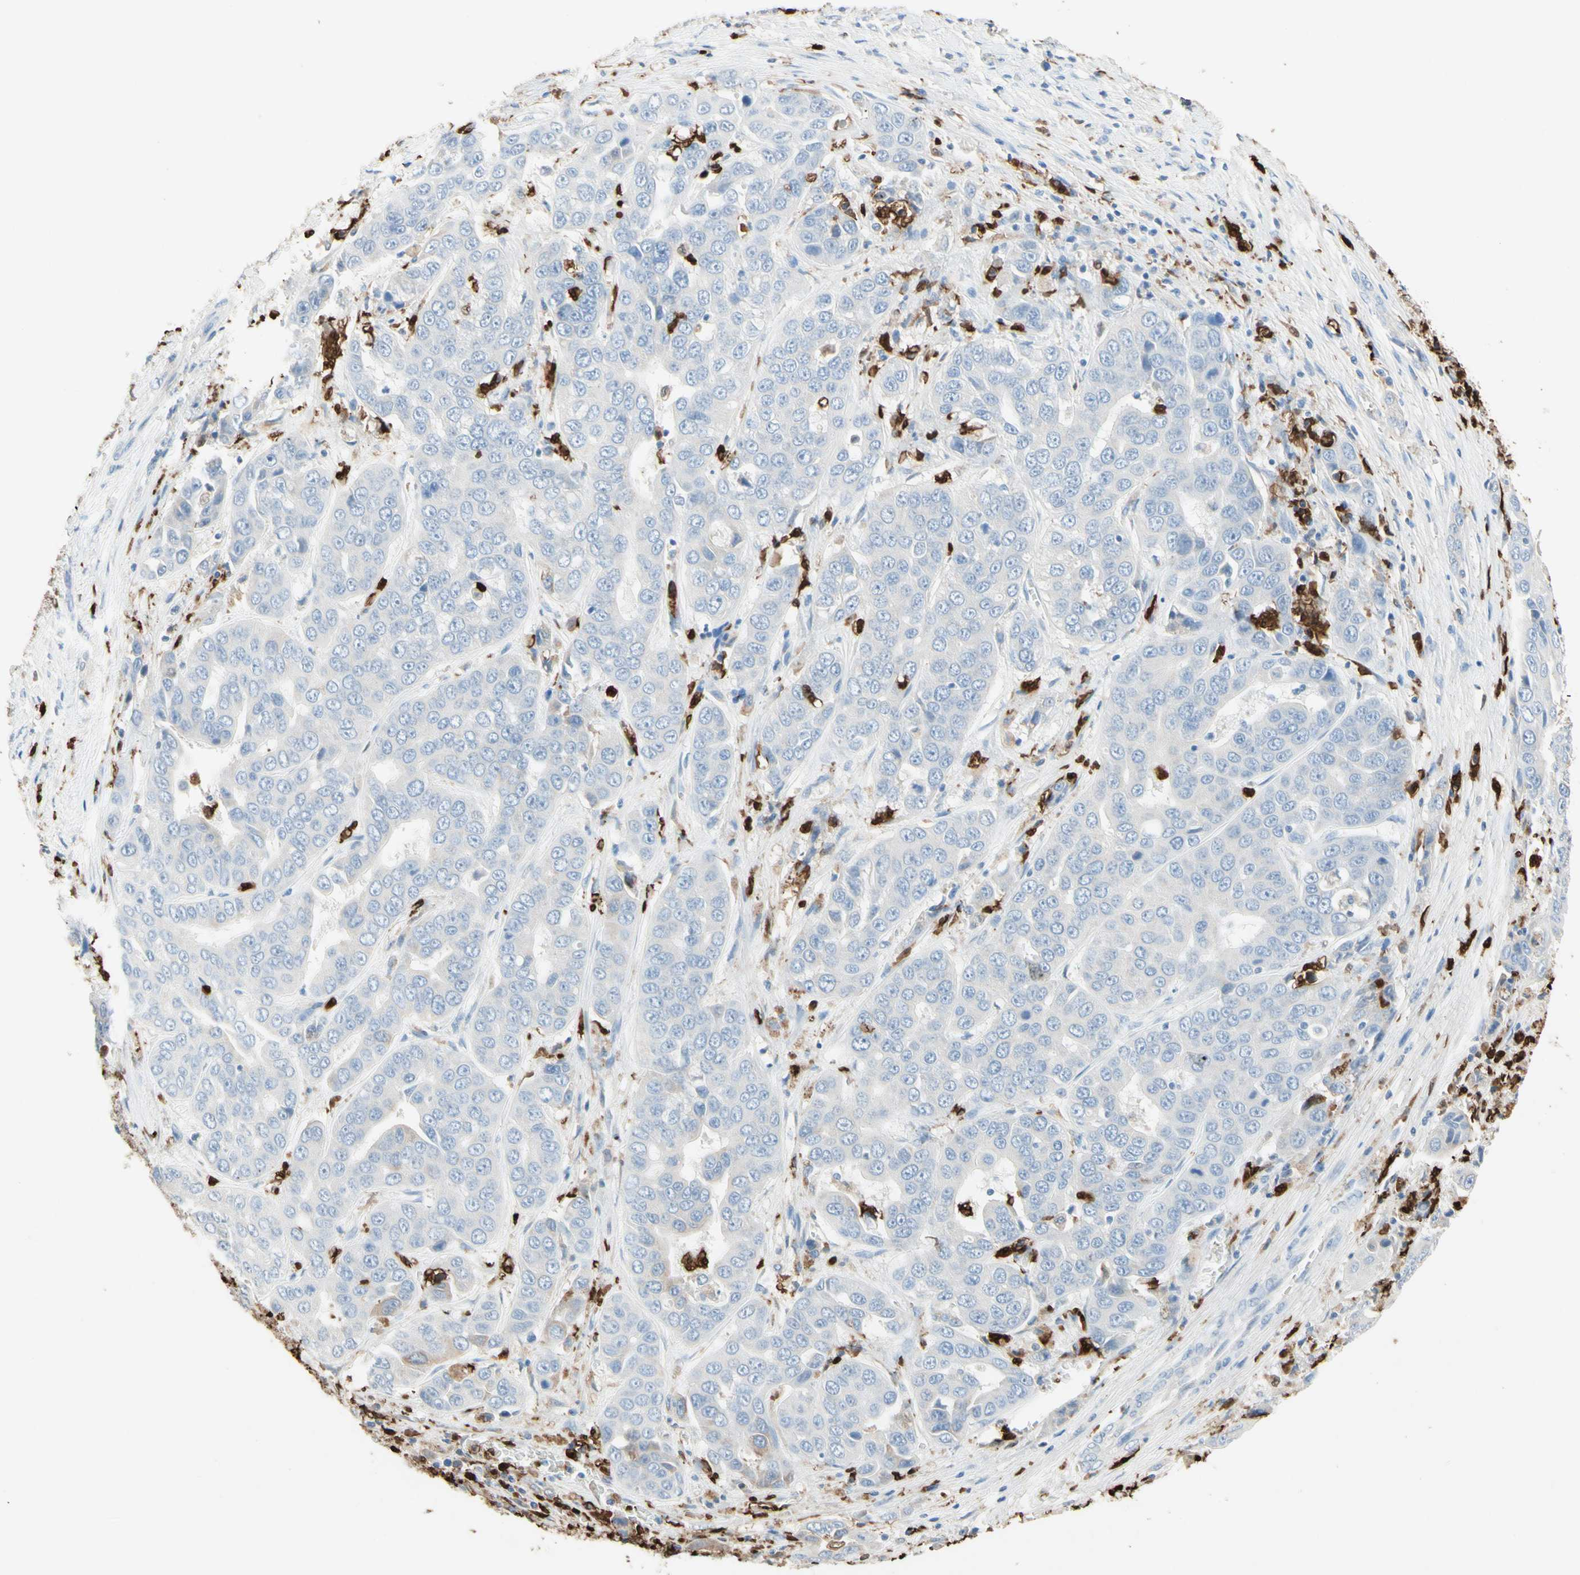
{"staining": {"intensity": "negative", "quantity": "none", "location": "none"}, "tissue": "liver cancer", "cell_type": "Tumor cells", "image_type": "cancer", "snomed": [{"axis": "morphology", "description": "Cholangiocarcinoma"}, {"axis": "topography", "description": "Liver"}], "caption": "This image is of cholangiocarcinoma (liver) stained with immunohistochemistry to label a protein in brown with the nuclei are counter-stained blue. There is no expression in tumor cells.", "gene": "NFKBIZ", "patient": {"sex": "female", "age": 52}}